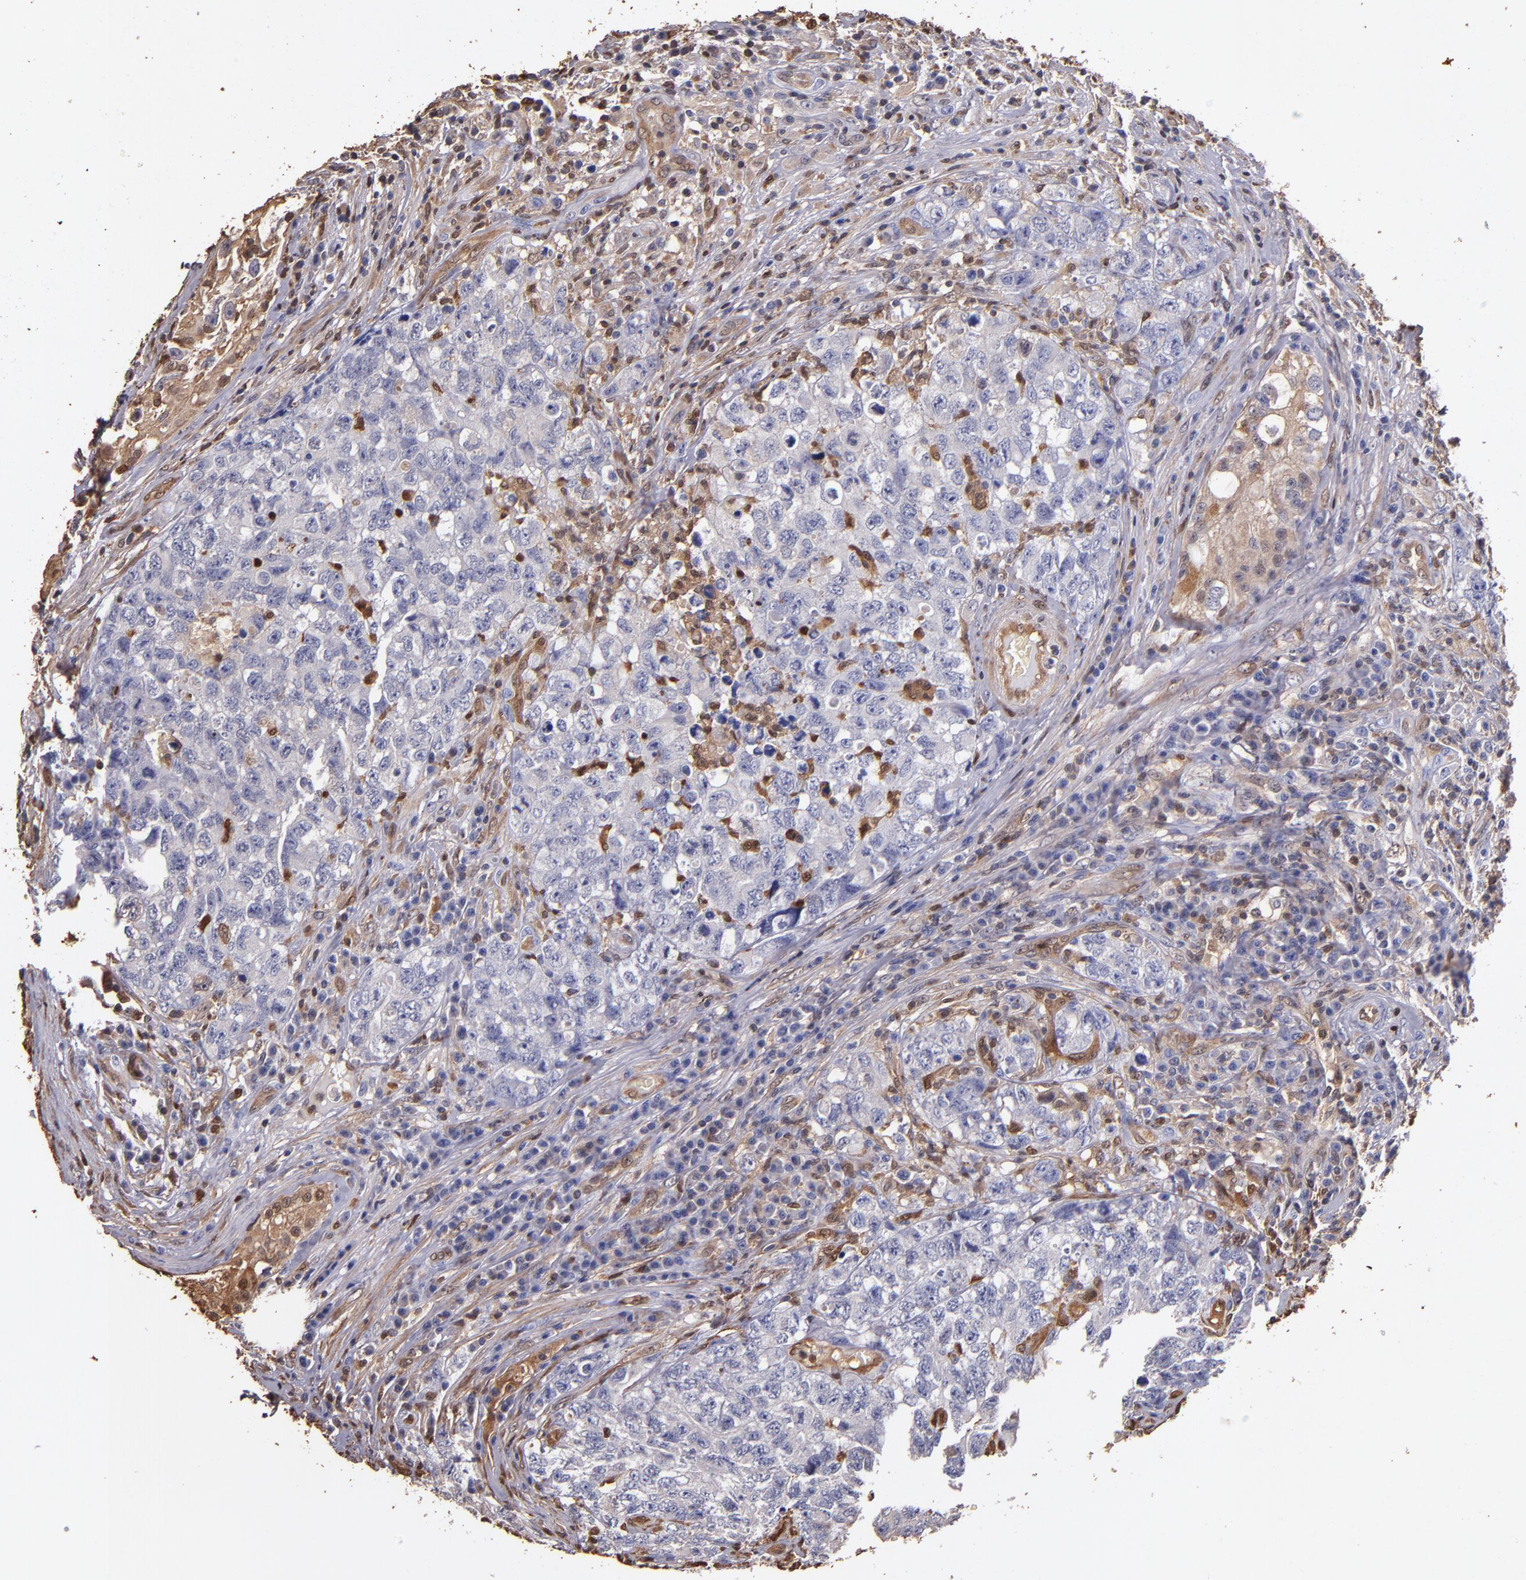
{"staining": {"intensity": "negative", "quantity": "none", "location": "none"}, "tissue": "testis cancer", "cell_type": "Tumor cells", "image_type": "cancer", "snomed": [{"axis": "morphology", "description": "Carcinoma, Embryonal, NOS"}, {"axis": "topography", "description": "Testis"}], "caption": "Embryonal carcinoma (testis) was stained to show a protein in brown. There is no significant staining in tumor cells.", "gene": "S100A6", "patient": {"sex": "male", "age": 31}}